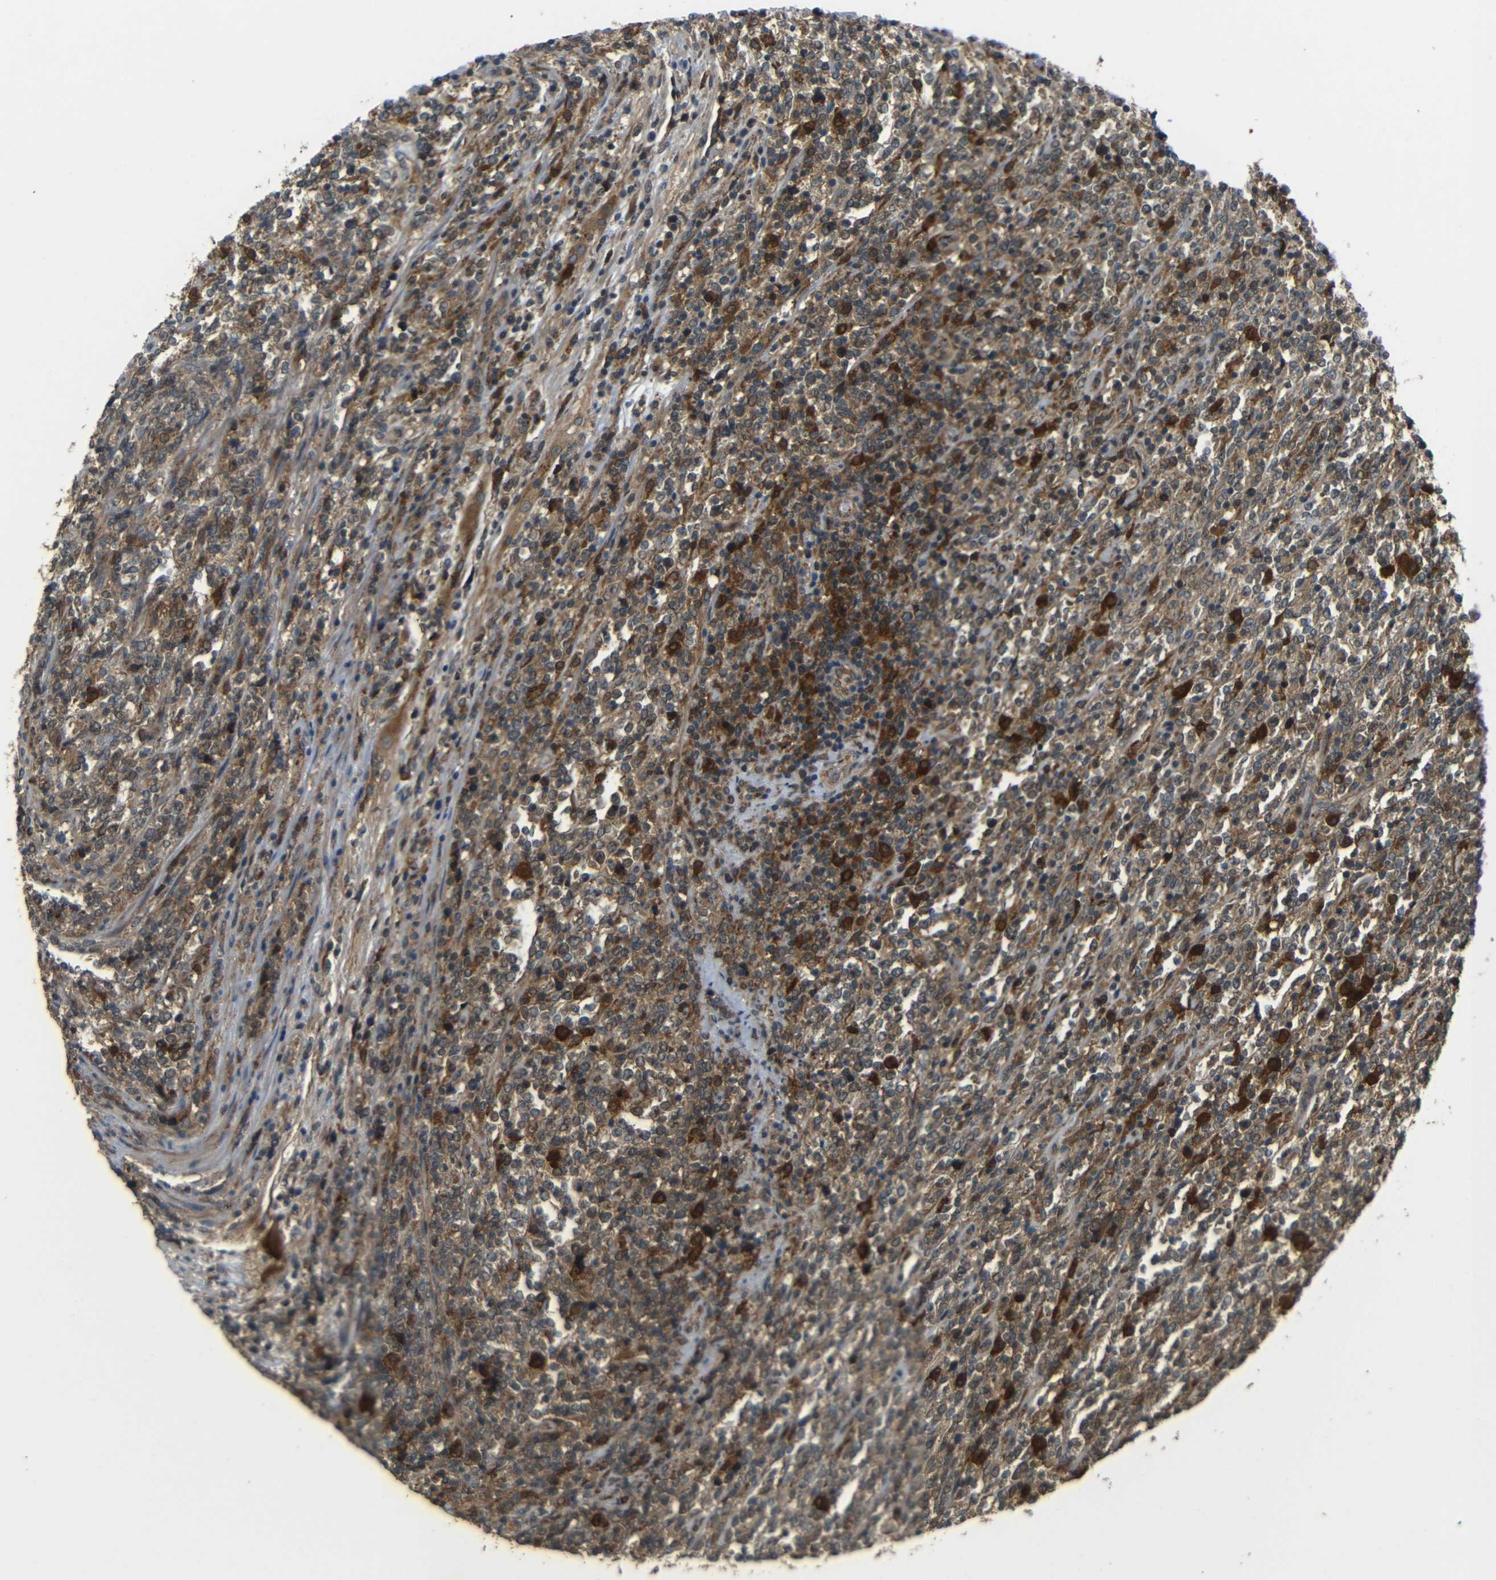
{"staining": {"intensity": "moderate", "quantity": "25%-75%", "location": "cytoplasmic/membranous"}, "tissue": "lymphoma", "cell_type": "Tumor cells", "image_type": "cancer", "snomed": [{"axis": "morphology", "description": "Malignant lymphoma, non-Hodgkin's type, High grade"}, {"axis": "topography", "description": "Soft tissue"}], "caption": "A brown stain shows moderate cytoplasmic/membranous positivity of a protein in human high-grade malignant lymphoma, non-Hodgkin's type tumor cells. The staining is performed using DAB brown chromogen to label protein expression. The nuclei are counter-stained blue using hematoxylin.", "gene": "EPHB2", "patient": {"sex": "male", "age": 18}}